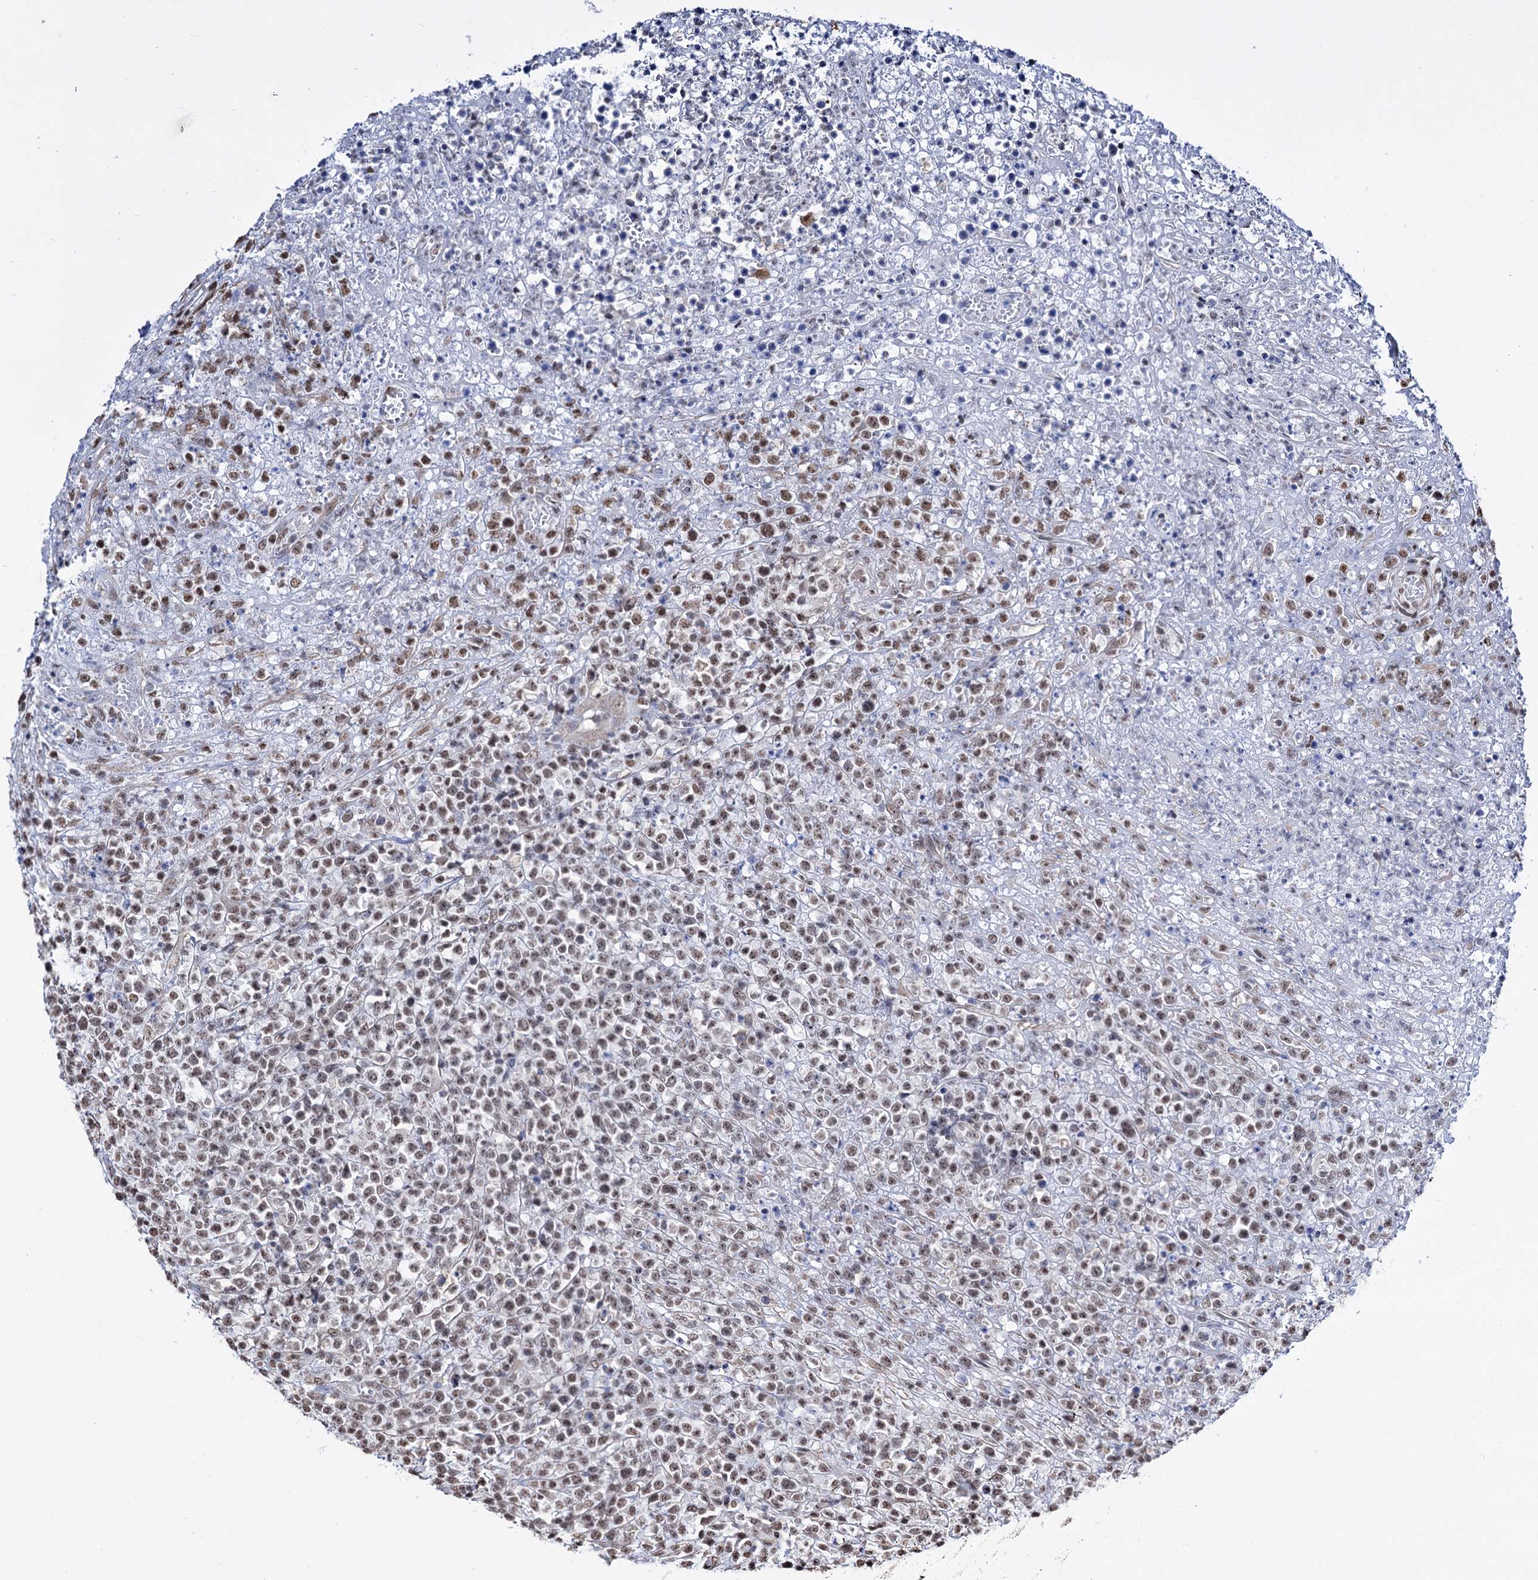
{"staining": {"intensity": "moderate", "quantity": ">75%", "location": "nuclear"}, "tissue": "lymphoma", "cell_type": "Tumor cells", "image_type": "cancer", "snomed": [{"axis": "morphology", "description": "Malignant lymphoma, non-Hodgkin's type, High grade"}, {"axis": "topography", "description": "Colon"}], "caption": "The histopathology image demonstrates staining of malignant lymphoma, non-Hodgkin's type (high-grade), revealing moderate nuclear protein expression (brown color) within tumor cells.", "gene": "ABHD10", "patient": {"sex": "female", "age": 53}}